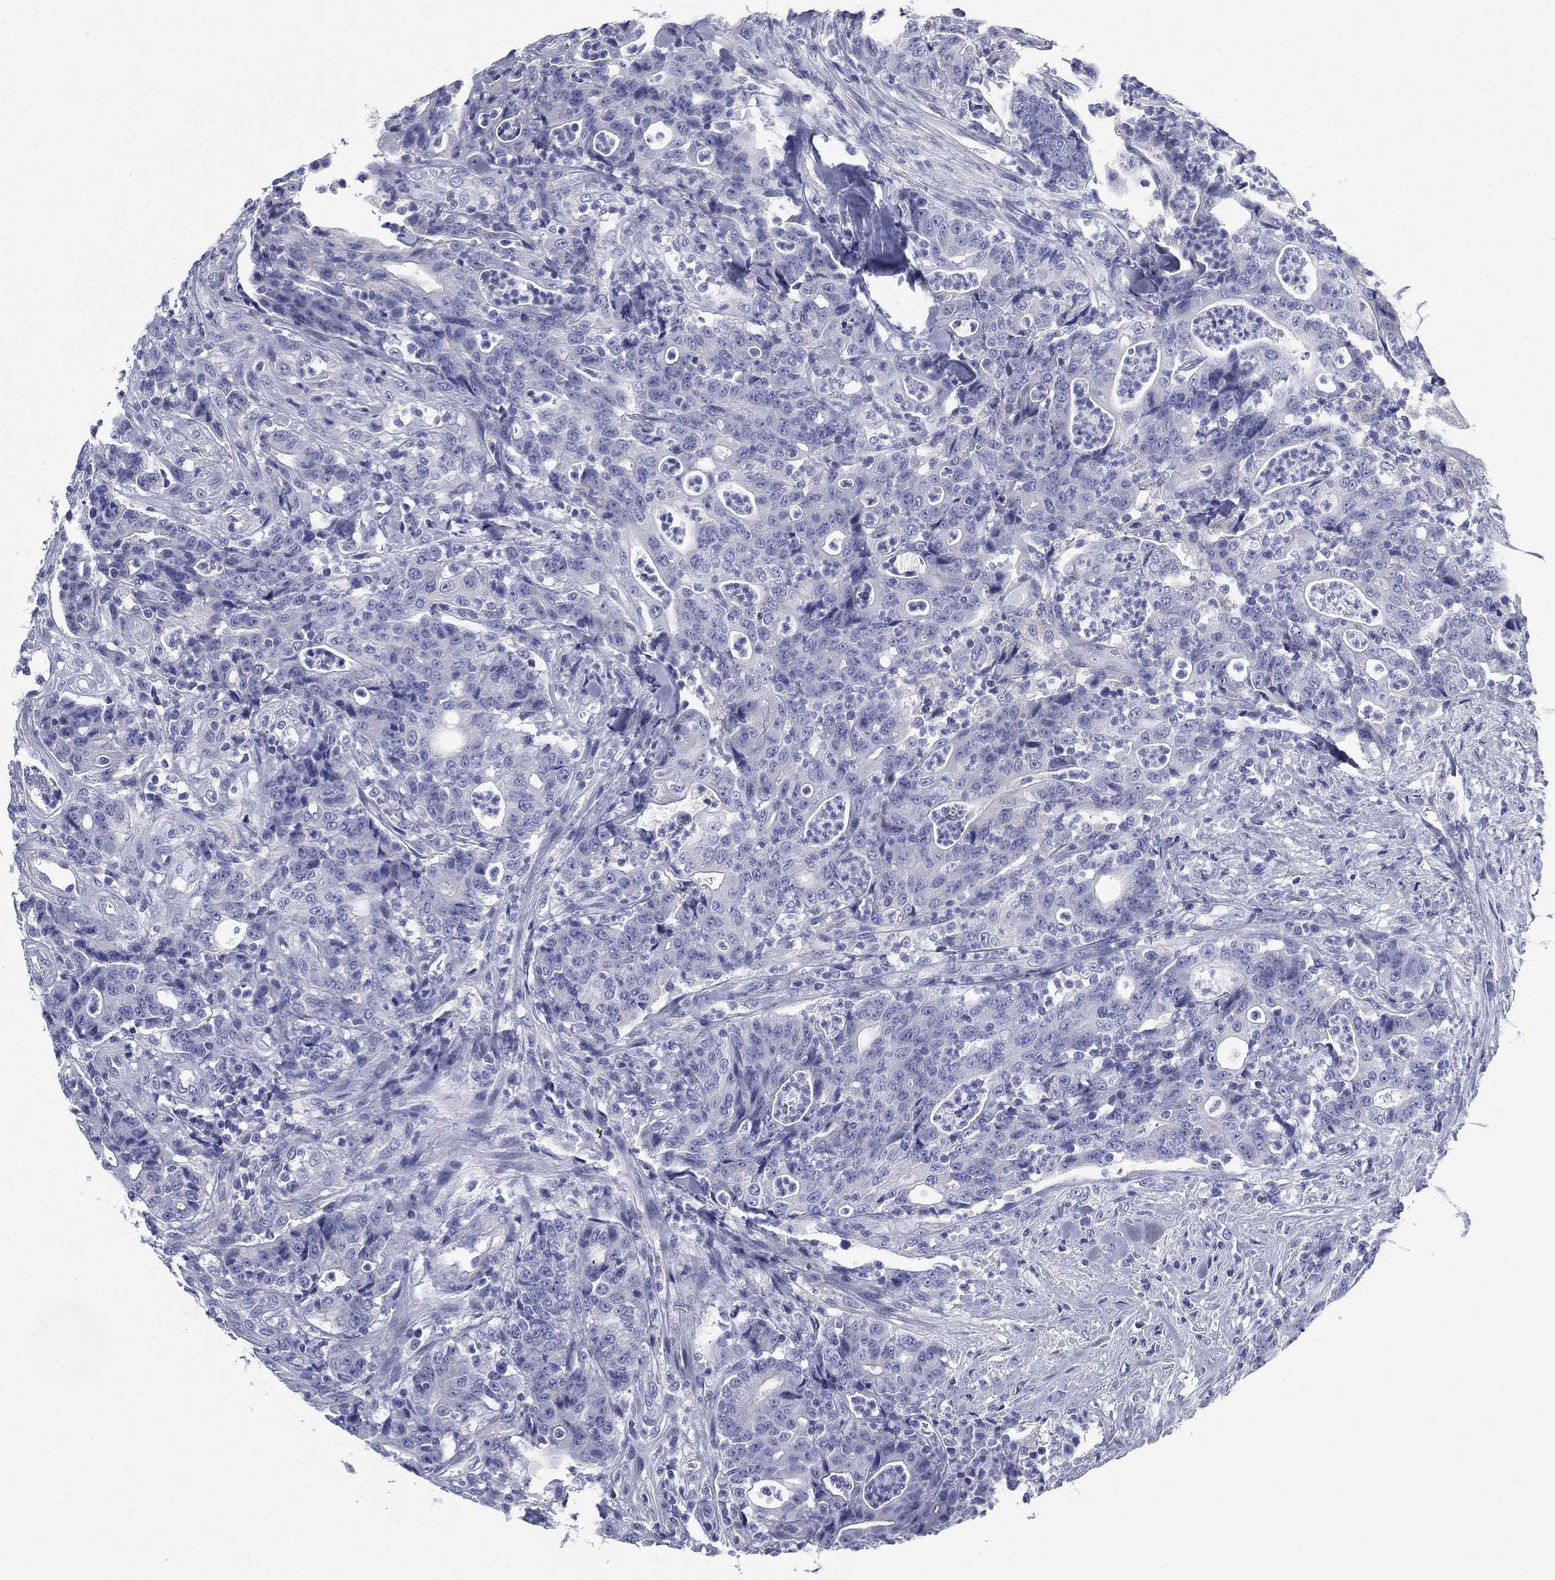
{"staining": {"intensity": "negative", "quantity": "none", "location": "none"}, "tissue": "colorectal cancer", "cell_type": "Tumor cells", "image_type": "cancer", "snomed": [{"axis": "morphology", "description": "Adenocarcinoma, NOS"}, {"axis": "topography", "description": "Colon"}], "caption": "Micrograph shows no significant protein positivity in tumor cells of colorectal adenocarcinoma.", "gene": "FCER2", "patient": {"sex": "male", "age": 70}}